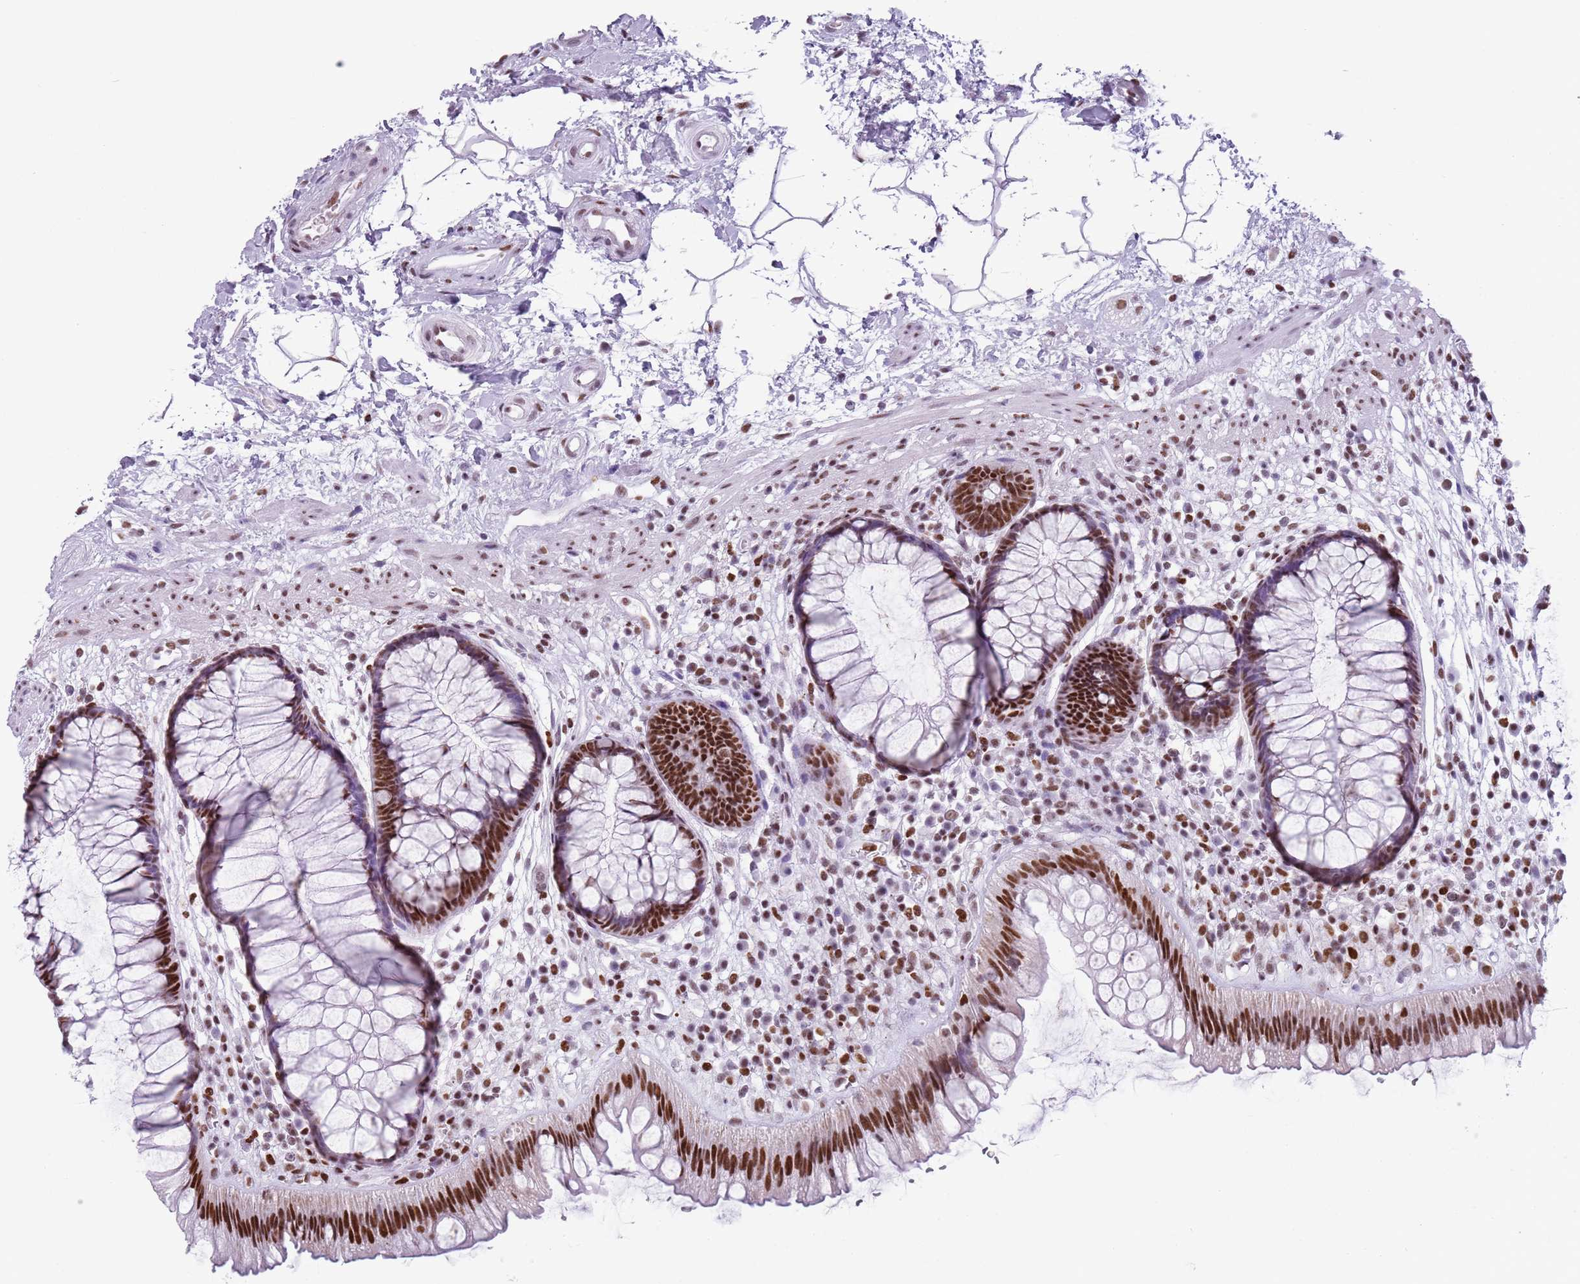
{"staining": {"intensity": "strong", "quantity": ">75%", "location": "nuclear"}, "tissue": "rectum", "cell_type": "Glandular cells", "image_type": "normal", "snomed": [{"axis": "morphology", "description": "Normal tissue, NOS"}, {"axis": "topography", "description": "Rectum"}], "caption": "Normal rectum displays strong nuclear positivity in about >75% of glandular cells.", "gene": "FAM104B", "patient": {"sex": "male", "age": 51}}